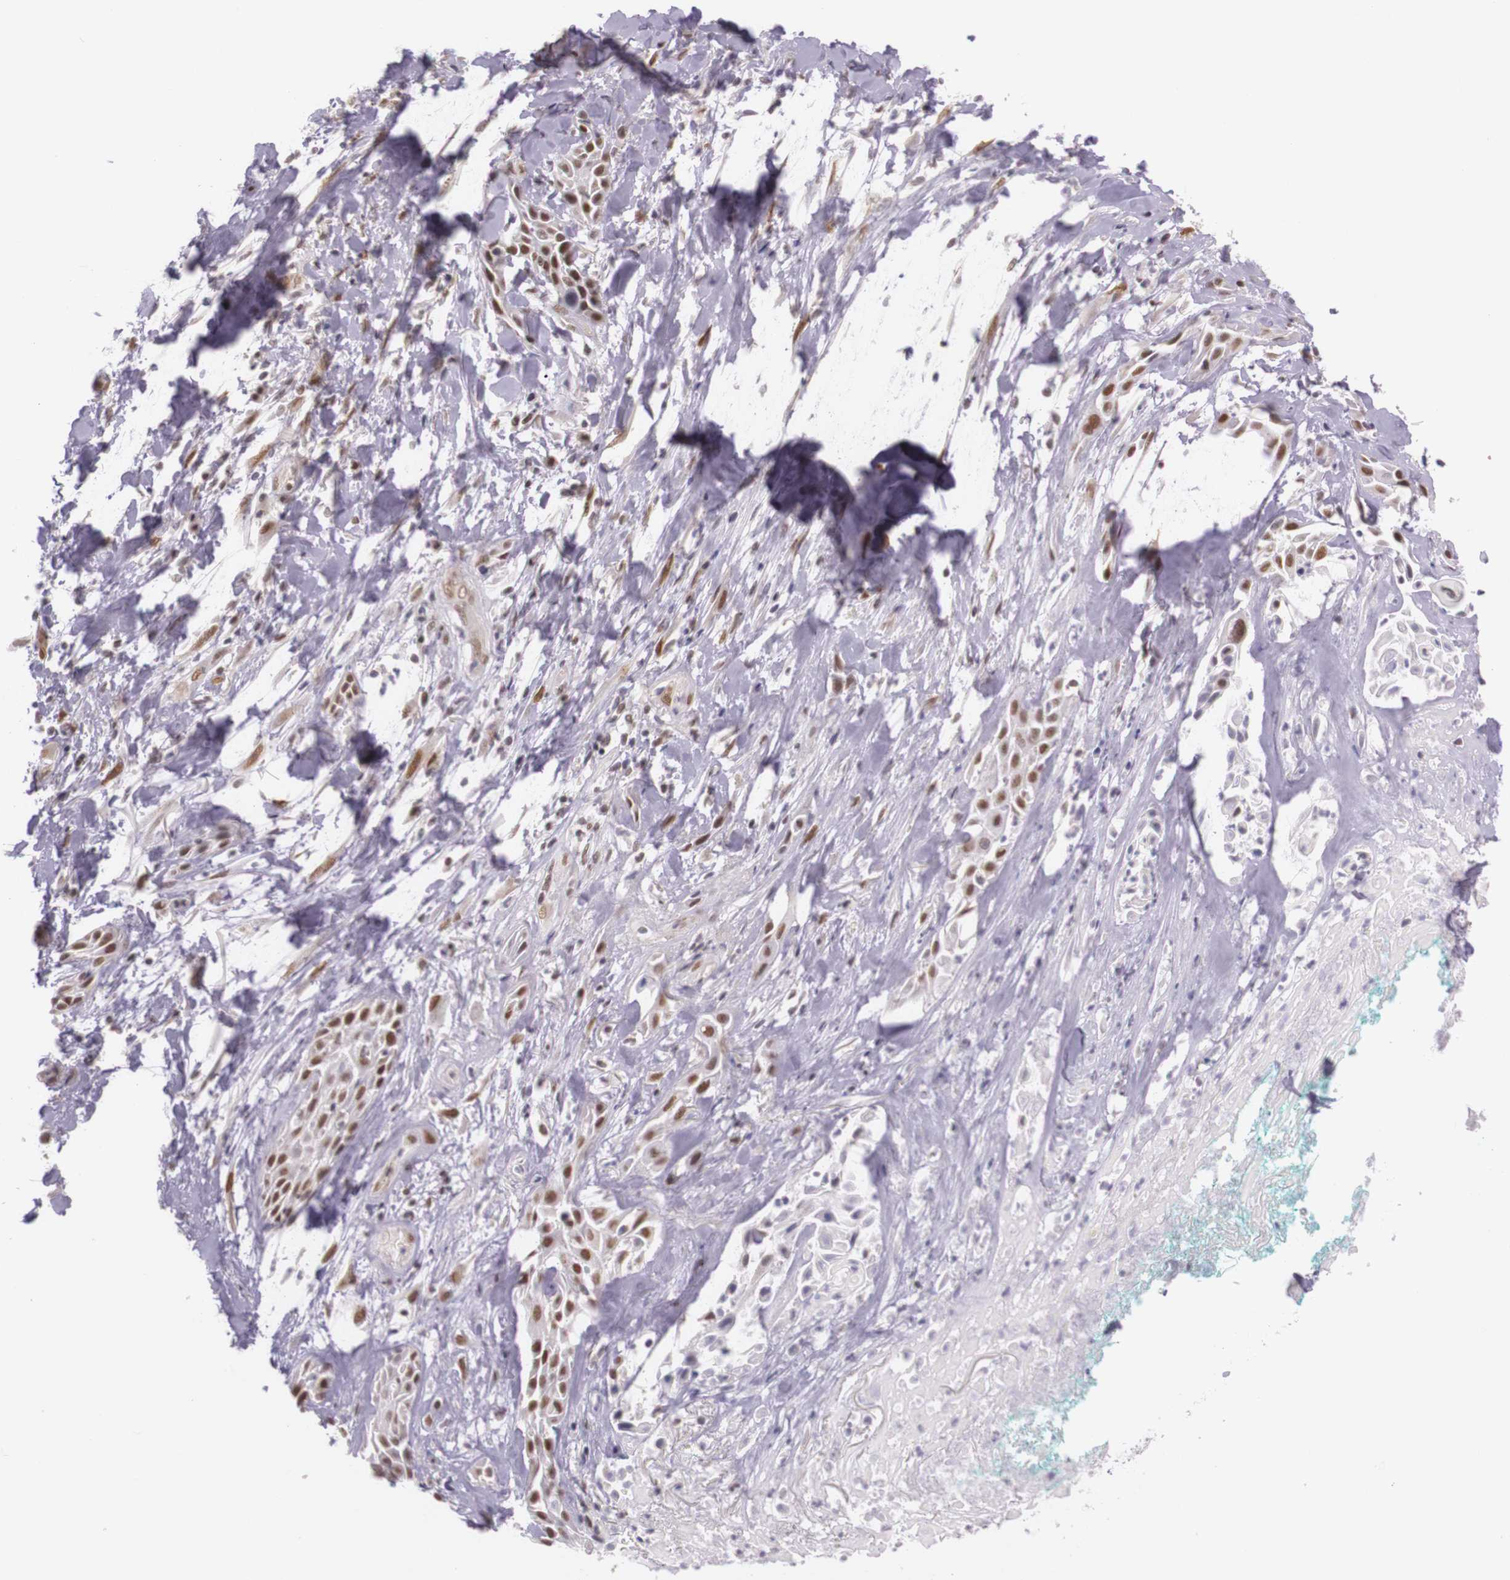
{"staining": {"intensity": "weak", "quantity": ">75%", "location": "nuclear"}, "tissue": "skin cancer", "cell_type": "Tumor cells", "image_type": "cancer", "snomed": [{"axis": "morphology", "description": "Squamous cell carcinoma, NOS"}, {"axis": "topography", "description": "Skin"}, {"axis": "topography", "description": "Anal"}], "caption": "Skin cancer tissue shows weak nuclear expression in approximately >75% of tumor cells, visualized by immunohistochemistry.", "gene": "WDR13", "patient": {"sex": "male", "age": 64}}